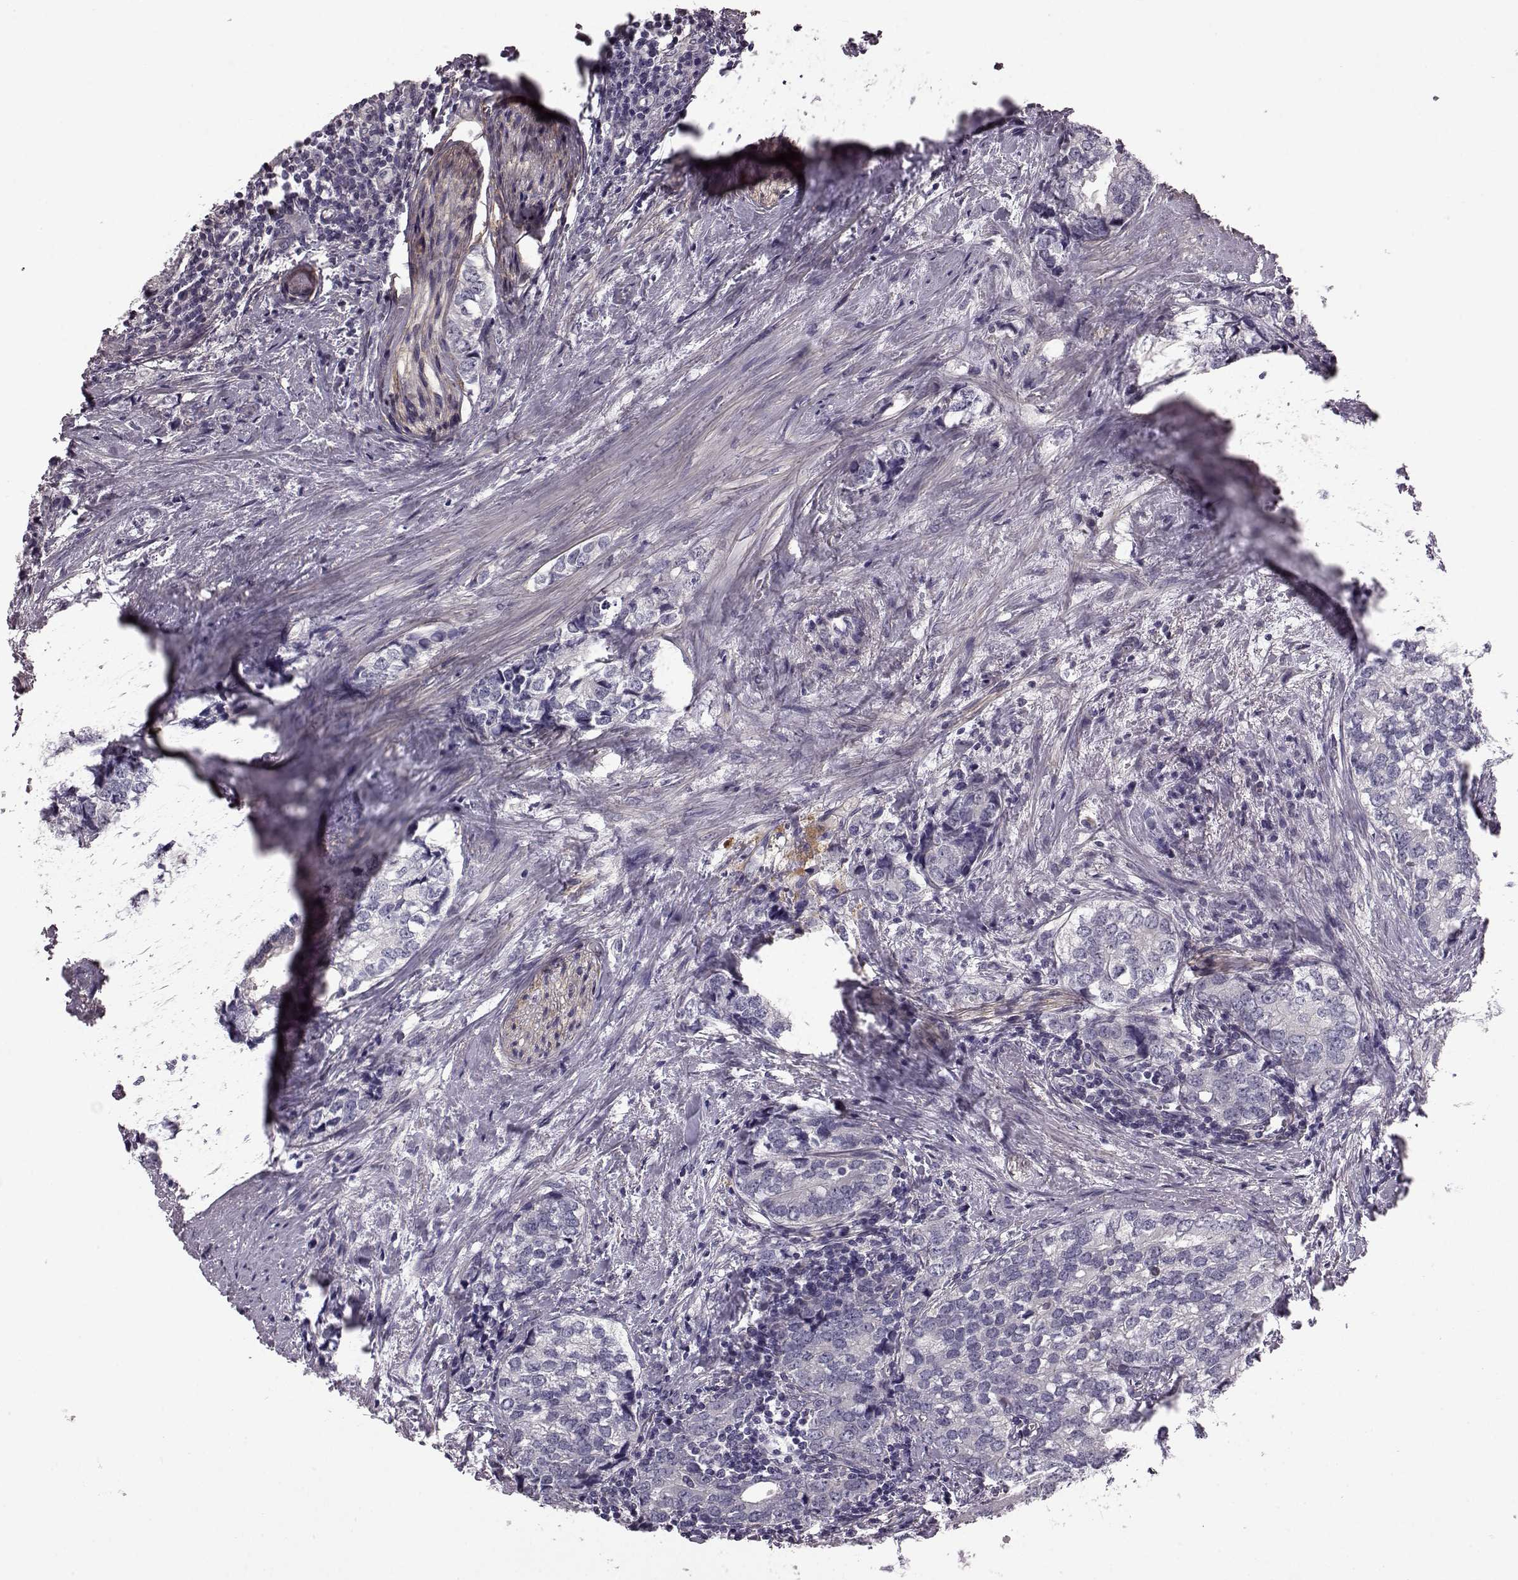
{"staining": {"intensity": "negative", "quantity": "none", "location": "none"}, "tissue": "prostate cancer", "cell_type": "Tumor cells", "image_type": "cancer", "snomed": [{"axis": "morphology", "description": "Adenocarcinoma, NOS"}, {"axis": "topography", "description": "Prostate and seminal vesicle, NOS"}], "caption": "This is an IHC photomicrograph of prostate cancer (adenocarcinoma). There is no expression in tumor cells.", "gene": "GRK1", "patient": {"sex": "male", "age": 63}}